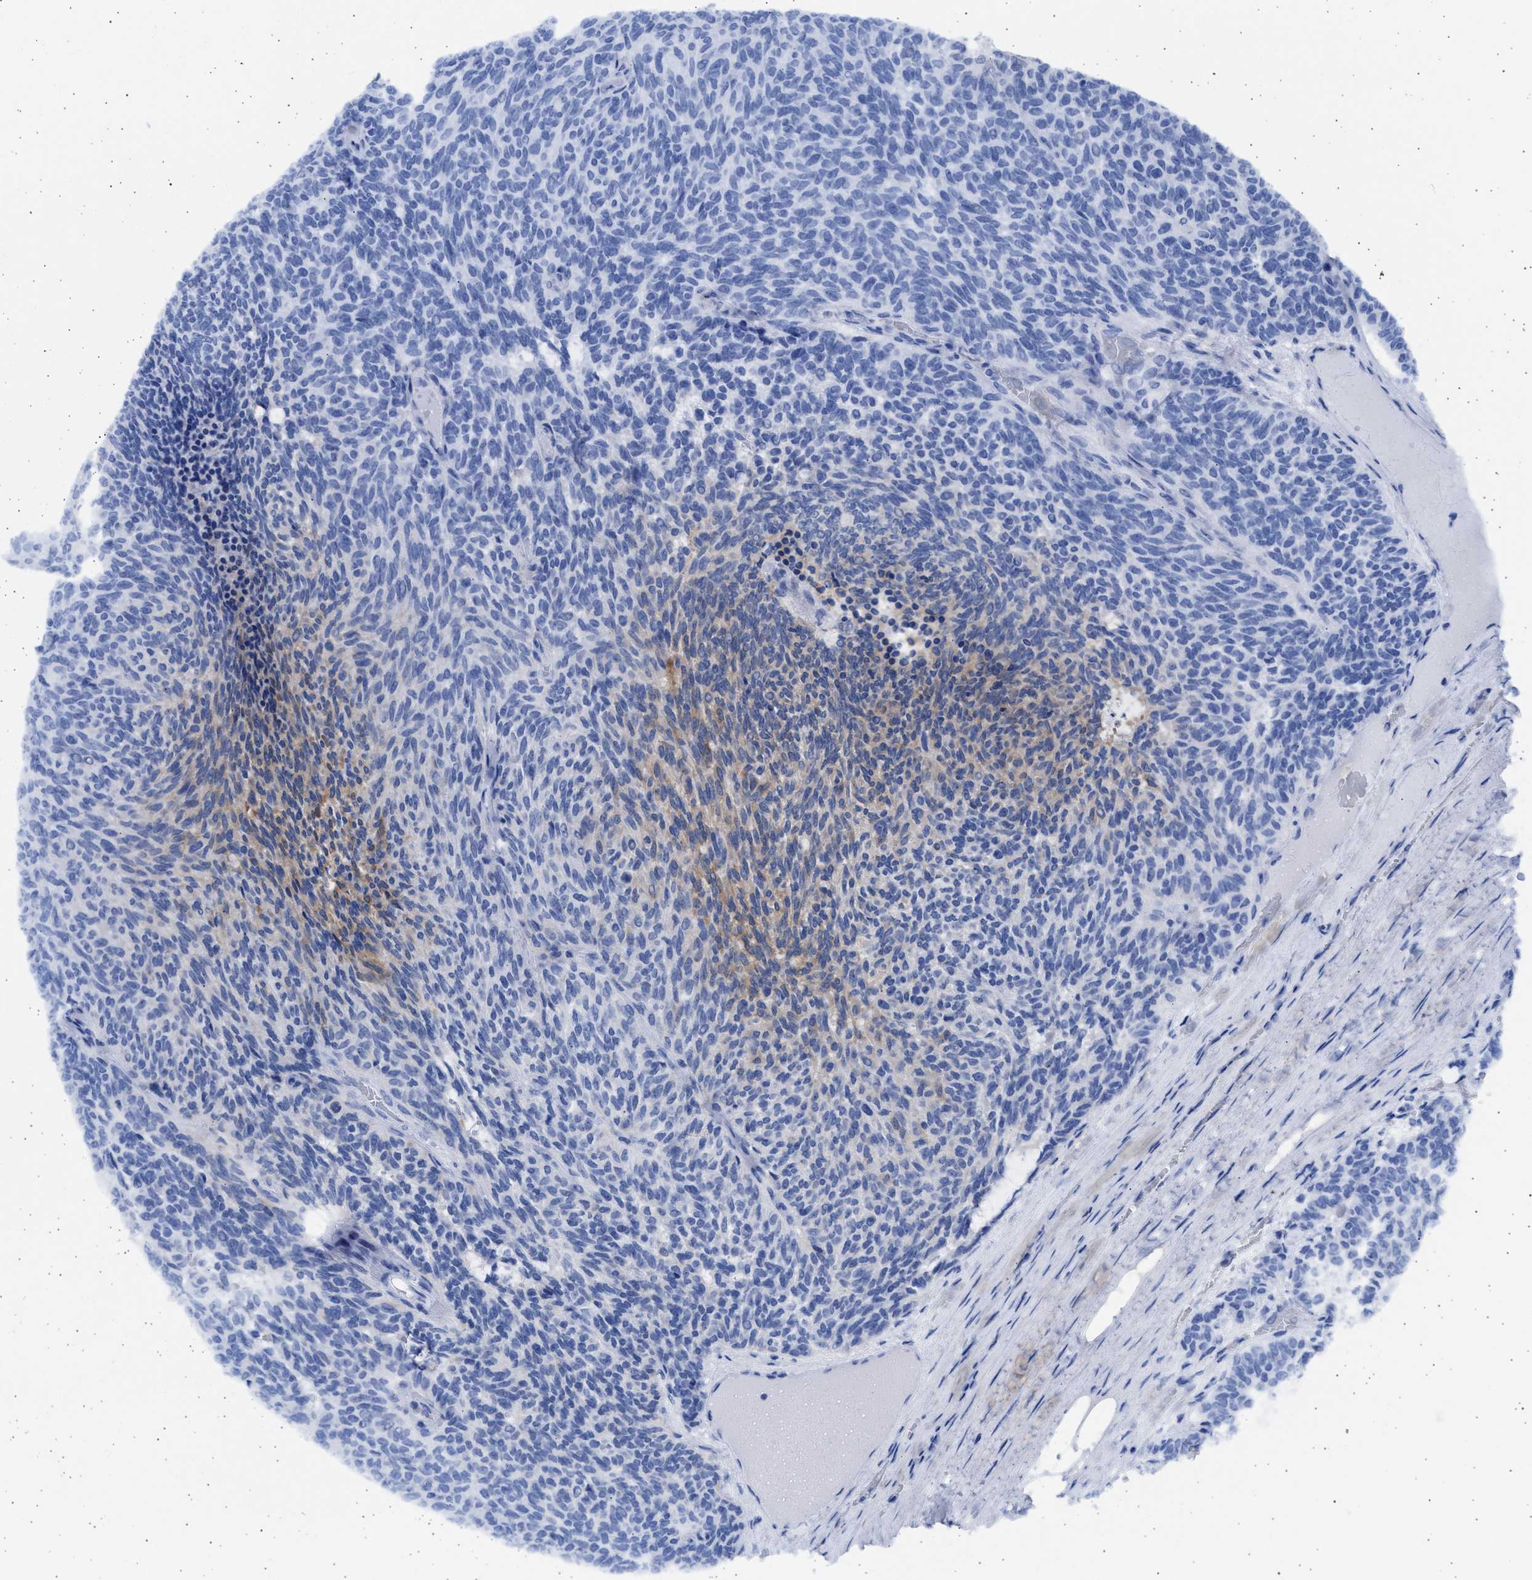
{"staining": {"intensity": "moderate", "quantity": "<25%", "location": "cytoplasmic/membranous"}, "tissue": "carcinoid", "cell_type": "Tumor cells", "image_type": "cancer", "snomed": [{"axis": "morphology", "description": "Carcinoid, malignant, NOS"}, {"axis": "topography", "description": "Pancreas"}], "caption": "This is a micrograph of IHC staining of carcinoid, which shows moderate expression in the cytoplasmic/membranous of tumor cells.", "gene": "ALDOC", "patient": {"sex": "female", "age": 54}}